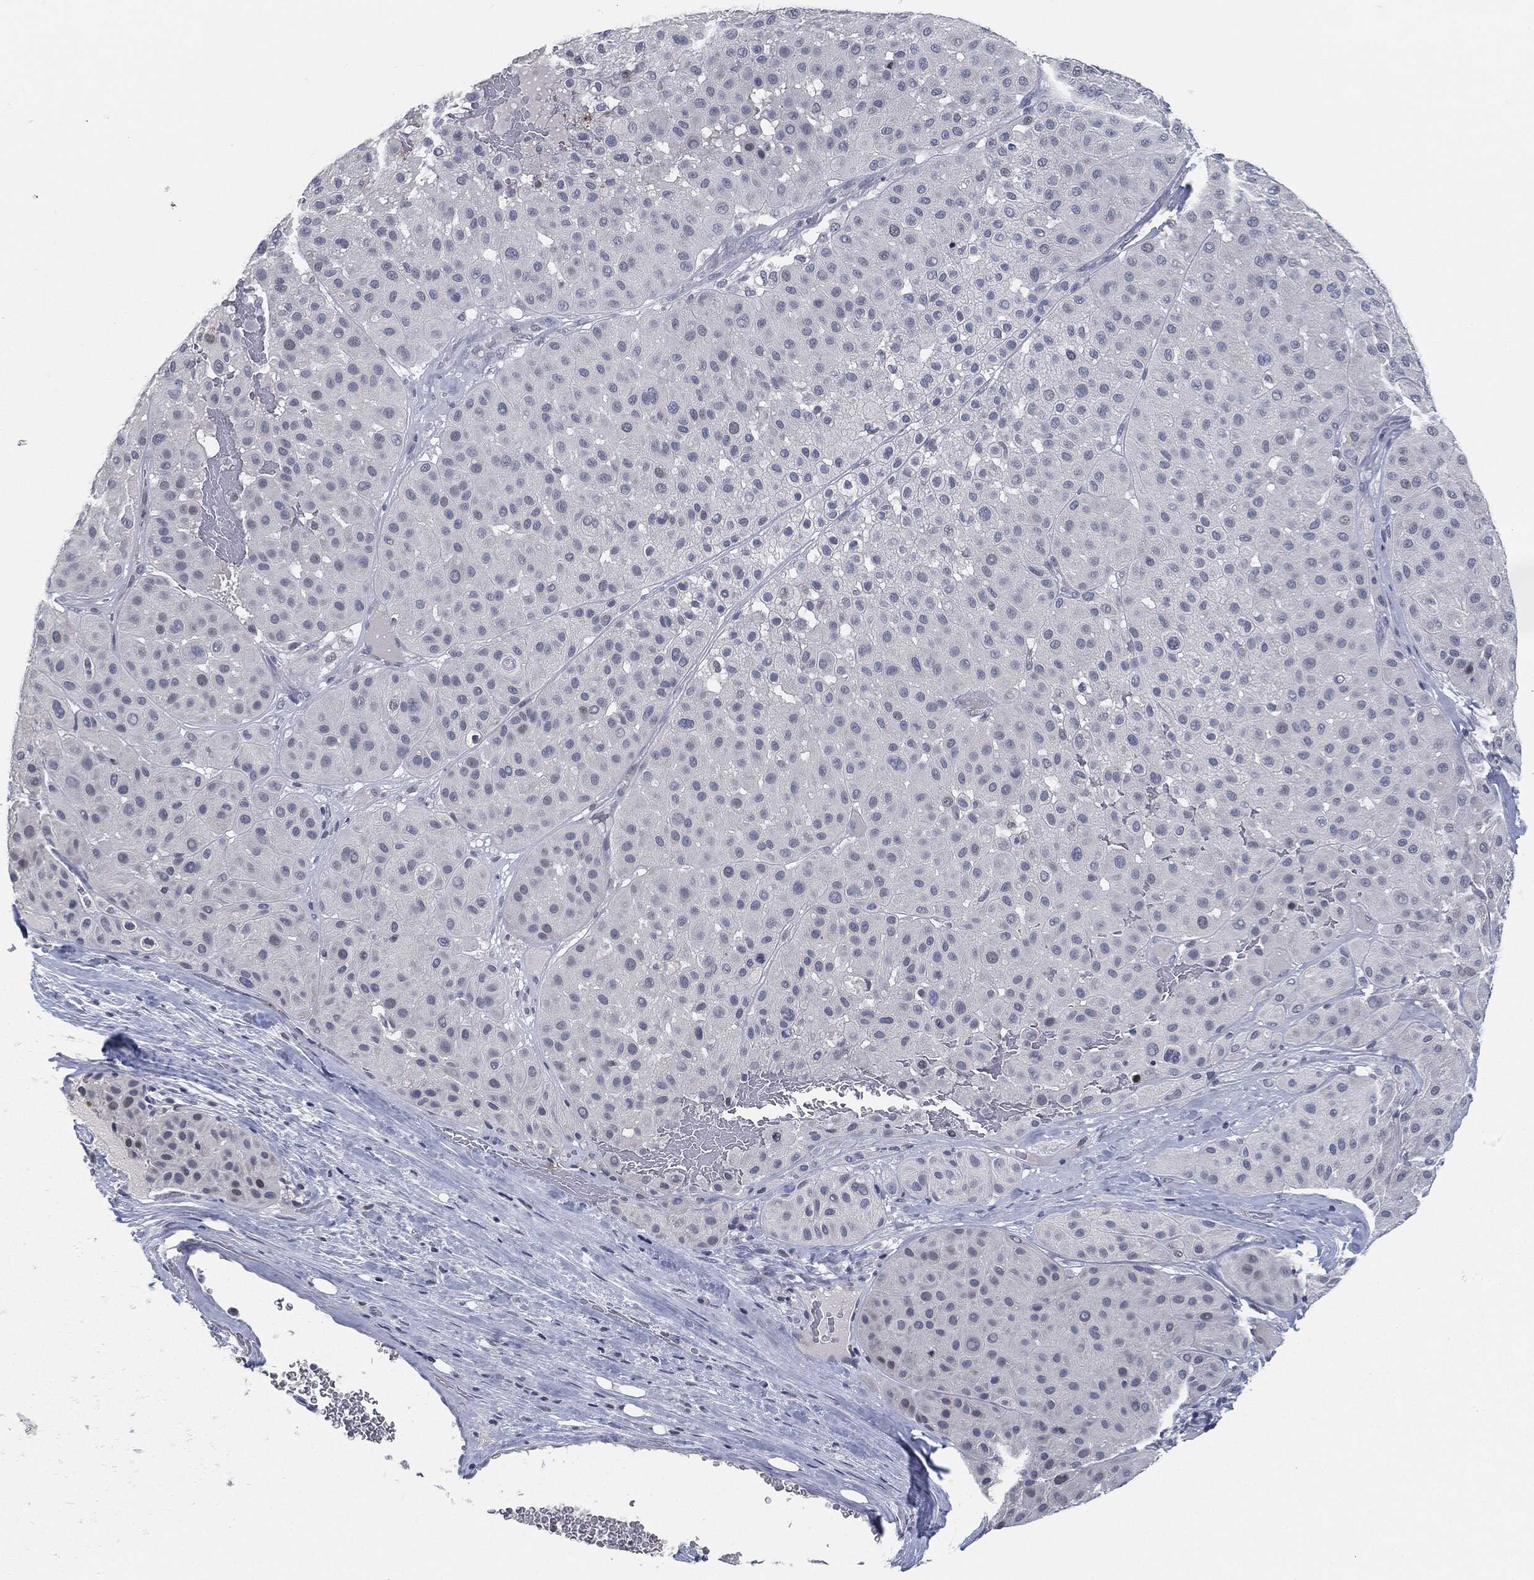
{"staining": {"intensity": "negative", "quantity": "none", "location": "none"}, "tissue": "melanoma", "cell_type": "Tumor cells", "image_type": "cancer", "snomed": [{"axis": "morphology", "description": "Malignant melanoma, Metastatic site"}, {"axis": "topography", "description": "Smooth muscle"}], "caption": "Human melanoma stained for a protein using immunohistochemistry shows no positivity in tumor cells.", "gene": "PROM1", "patient": {"sex": "male", "age": 41}}